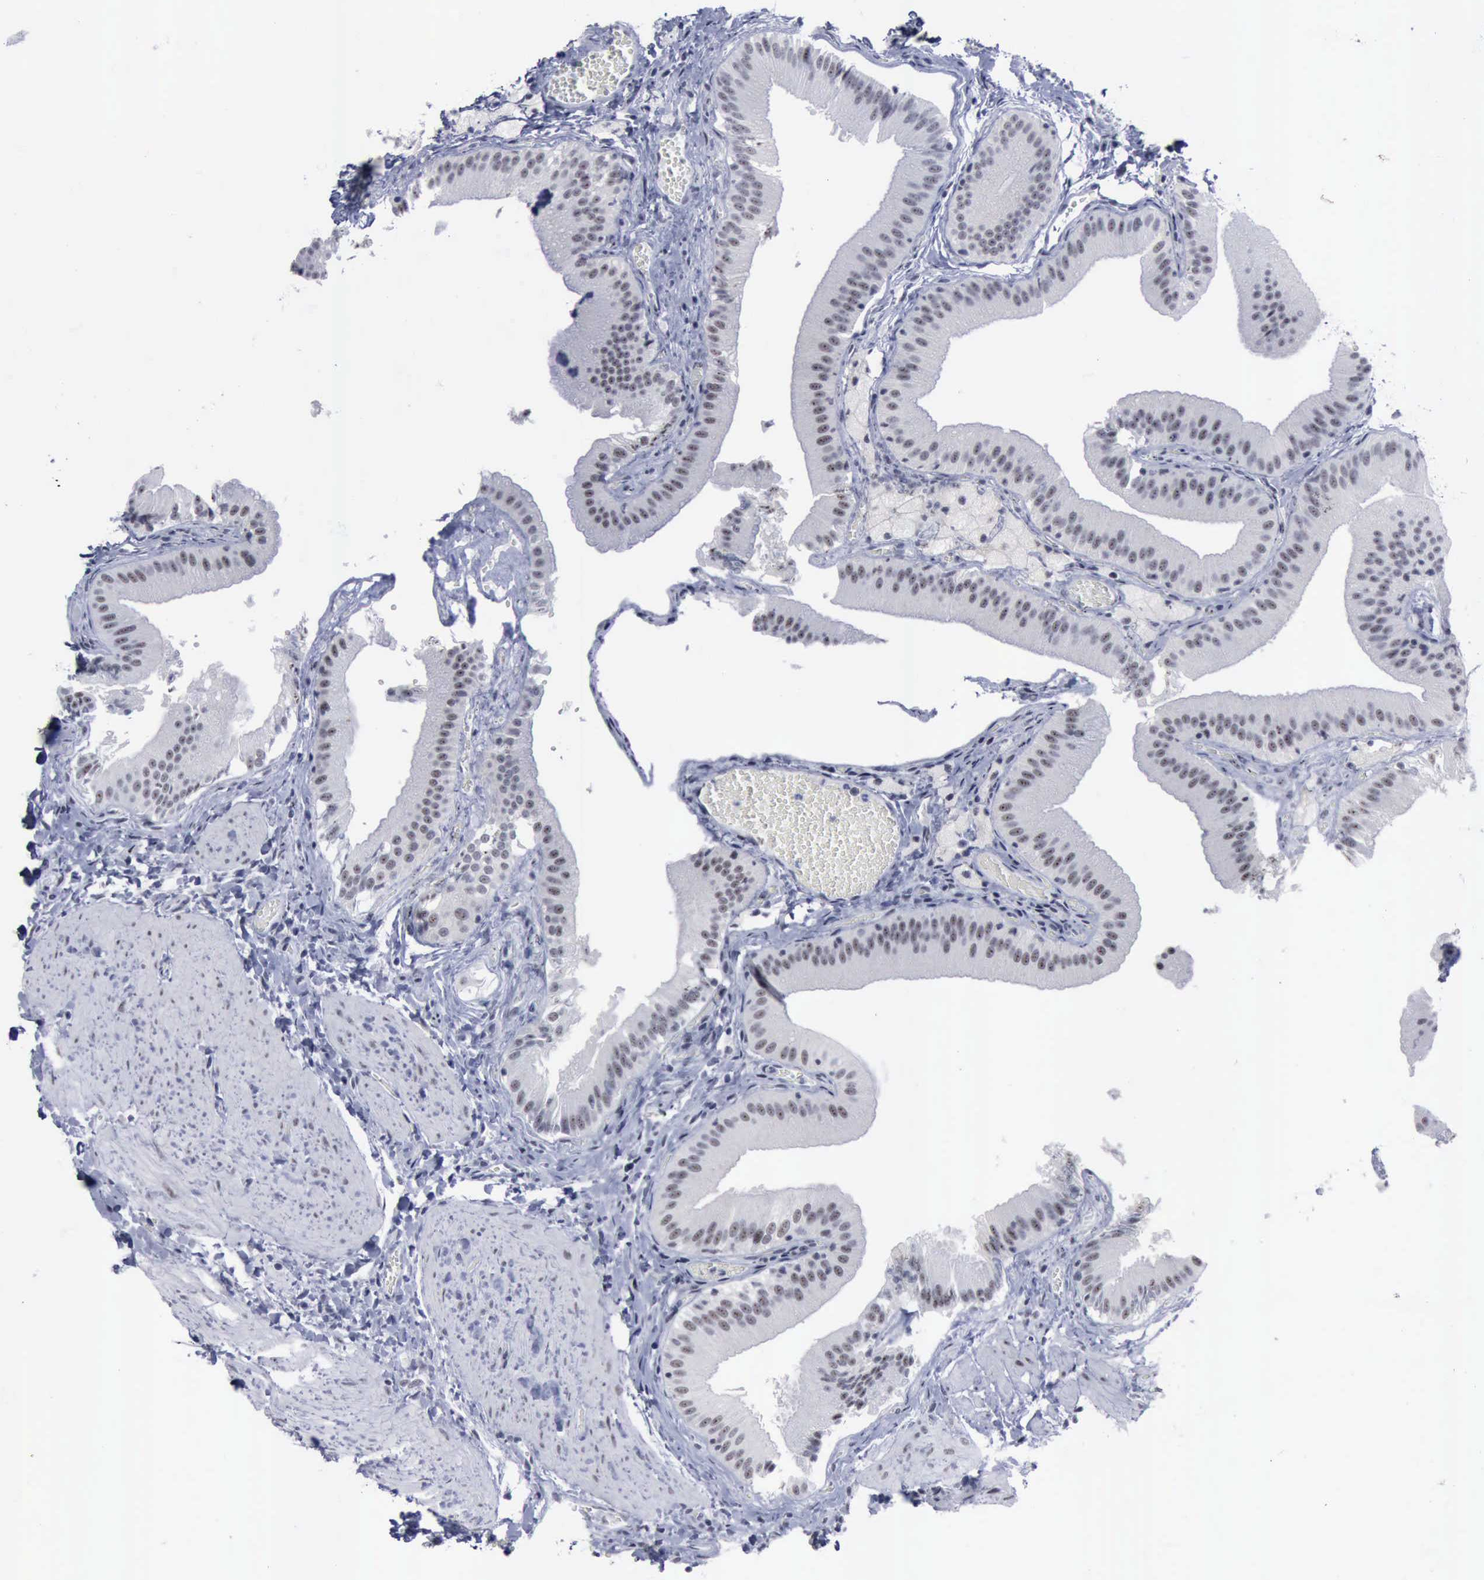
{"staining": {"intensity": "negative", "quantity": "none", "location": "none"}, "tissue": "gallbladder", "cell_type": "Glandular cells", "image_type": "normal", "snomed": [{"axis": "morphology", "description": "Normal tissue, NOS"}, {"axis": "topography", "description": "Gallbladder"}], "caption": "Immunohistochemical staining of benign gallbladder reveals no significant positivity in glandular cells.", "gene": "BRD1", "patient": {"sex": "female", "age": 24}}